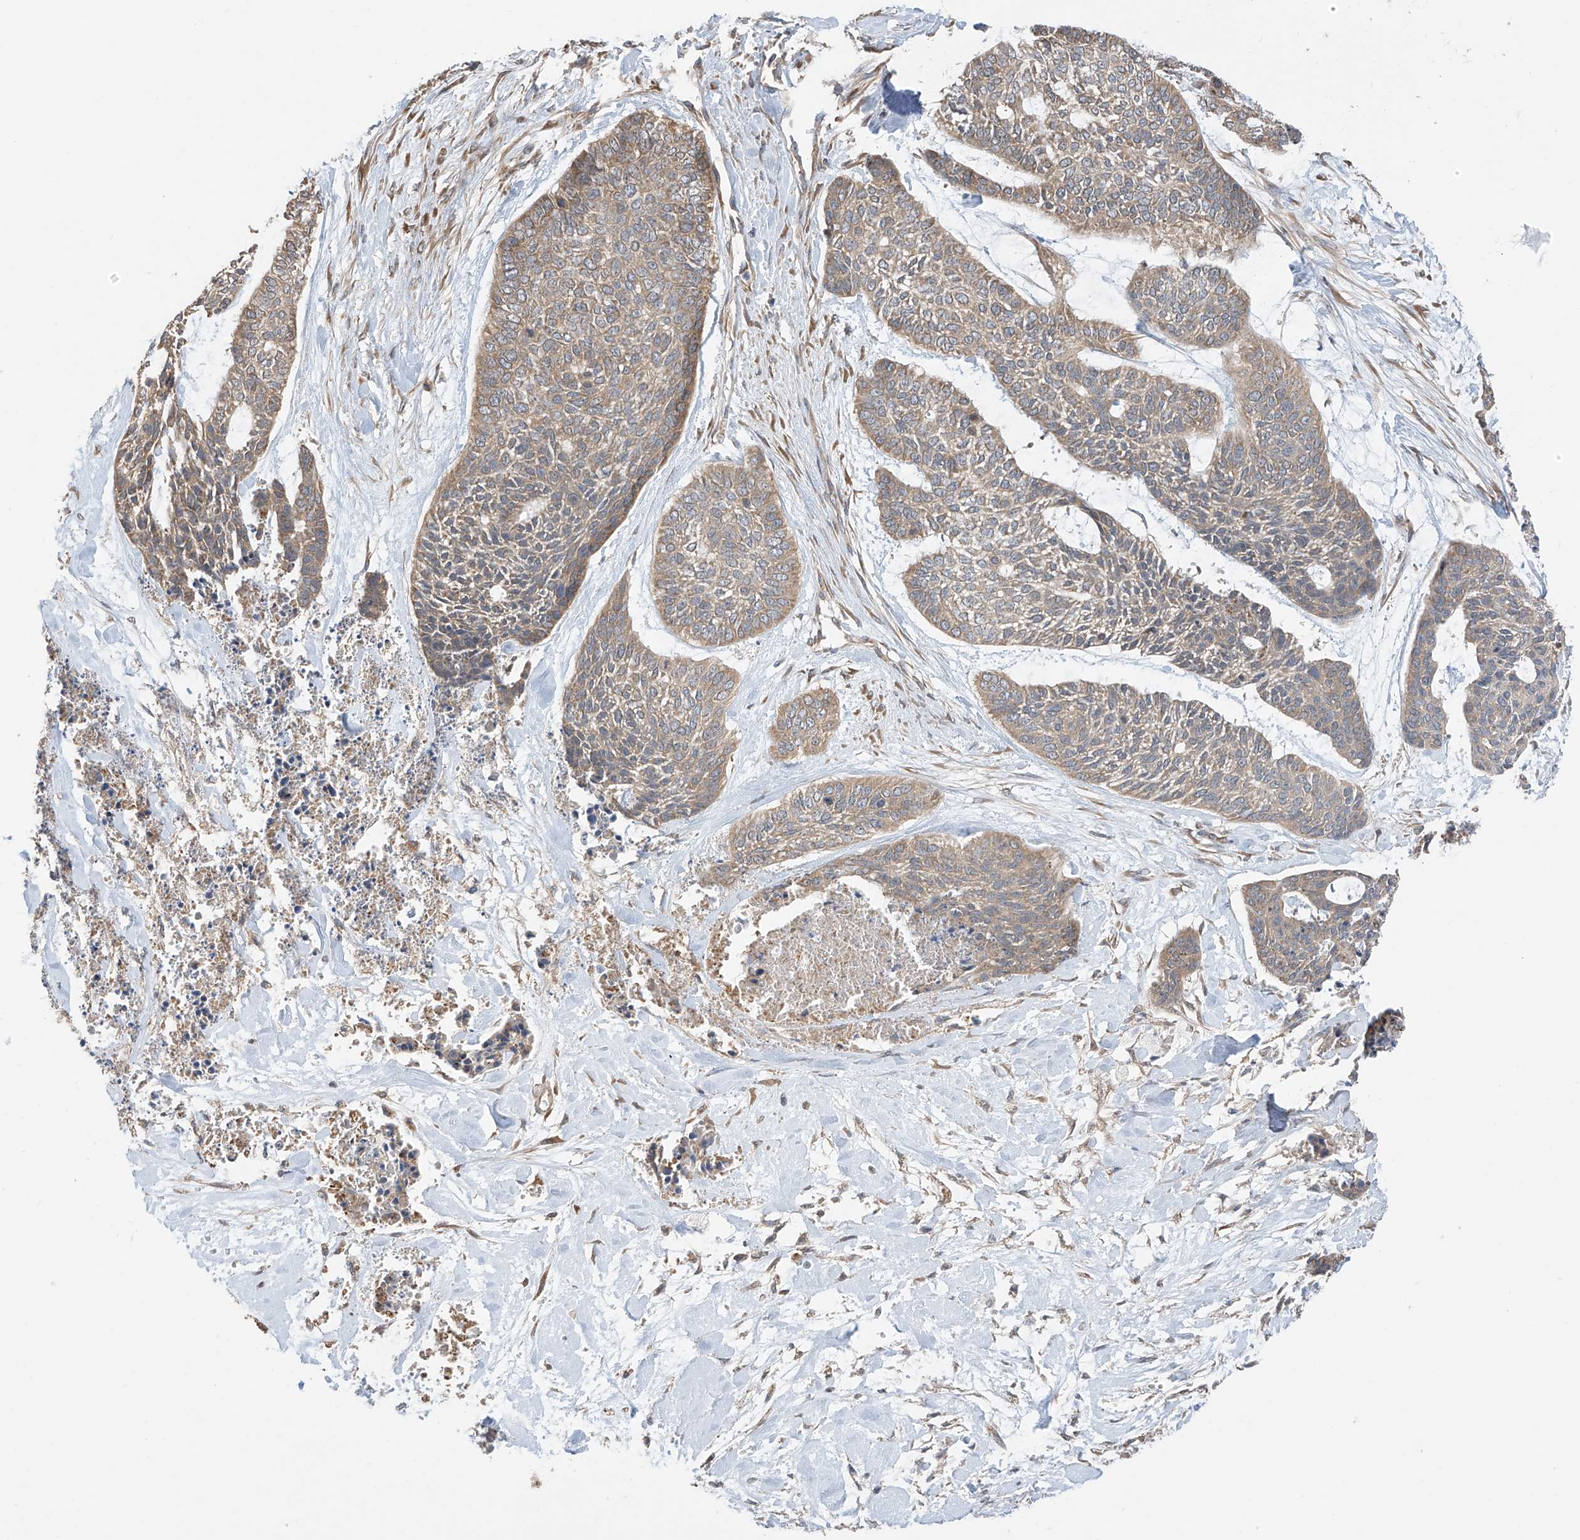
{"staining": {"intensity": "weak", "quantity": ">75%", "location": "cytoplasmic/membranous"}, "tissue": "skin cancer", "cell_type": "Tumor cells", "image_type": "cancer", "snomed": [{"axis": "morphology", "description": "Basal cell carcinoma"}, {"axis": "topography", "description": "Skin"}], "caption": "High-magnification brightfield microscopy of skin cancer stained with DAB (brown) and counterstained with hematoxylin (blue). tumor cells exhibit weak cytoplasmic/membranous staining is present in about>75% of cells.", "gene": "PNPT1", "patient": {"sex": "female", "age": 64}}